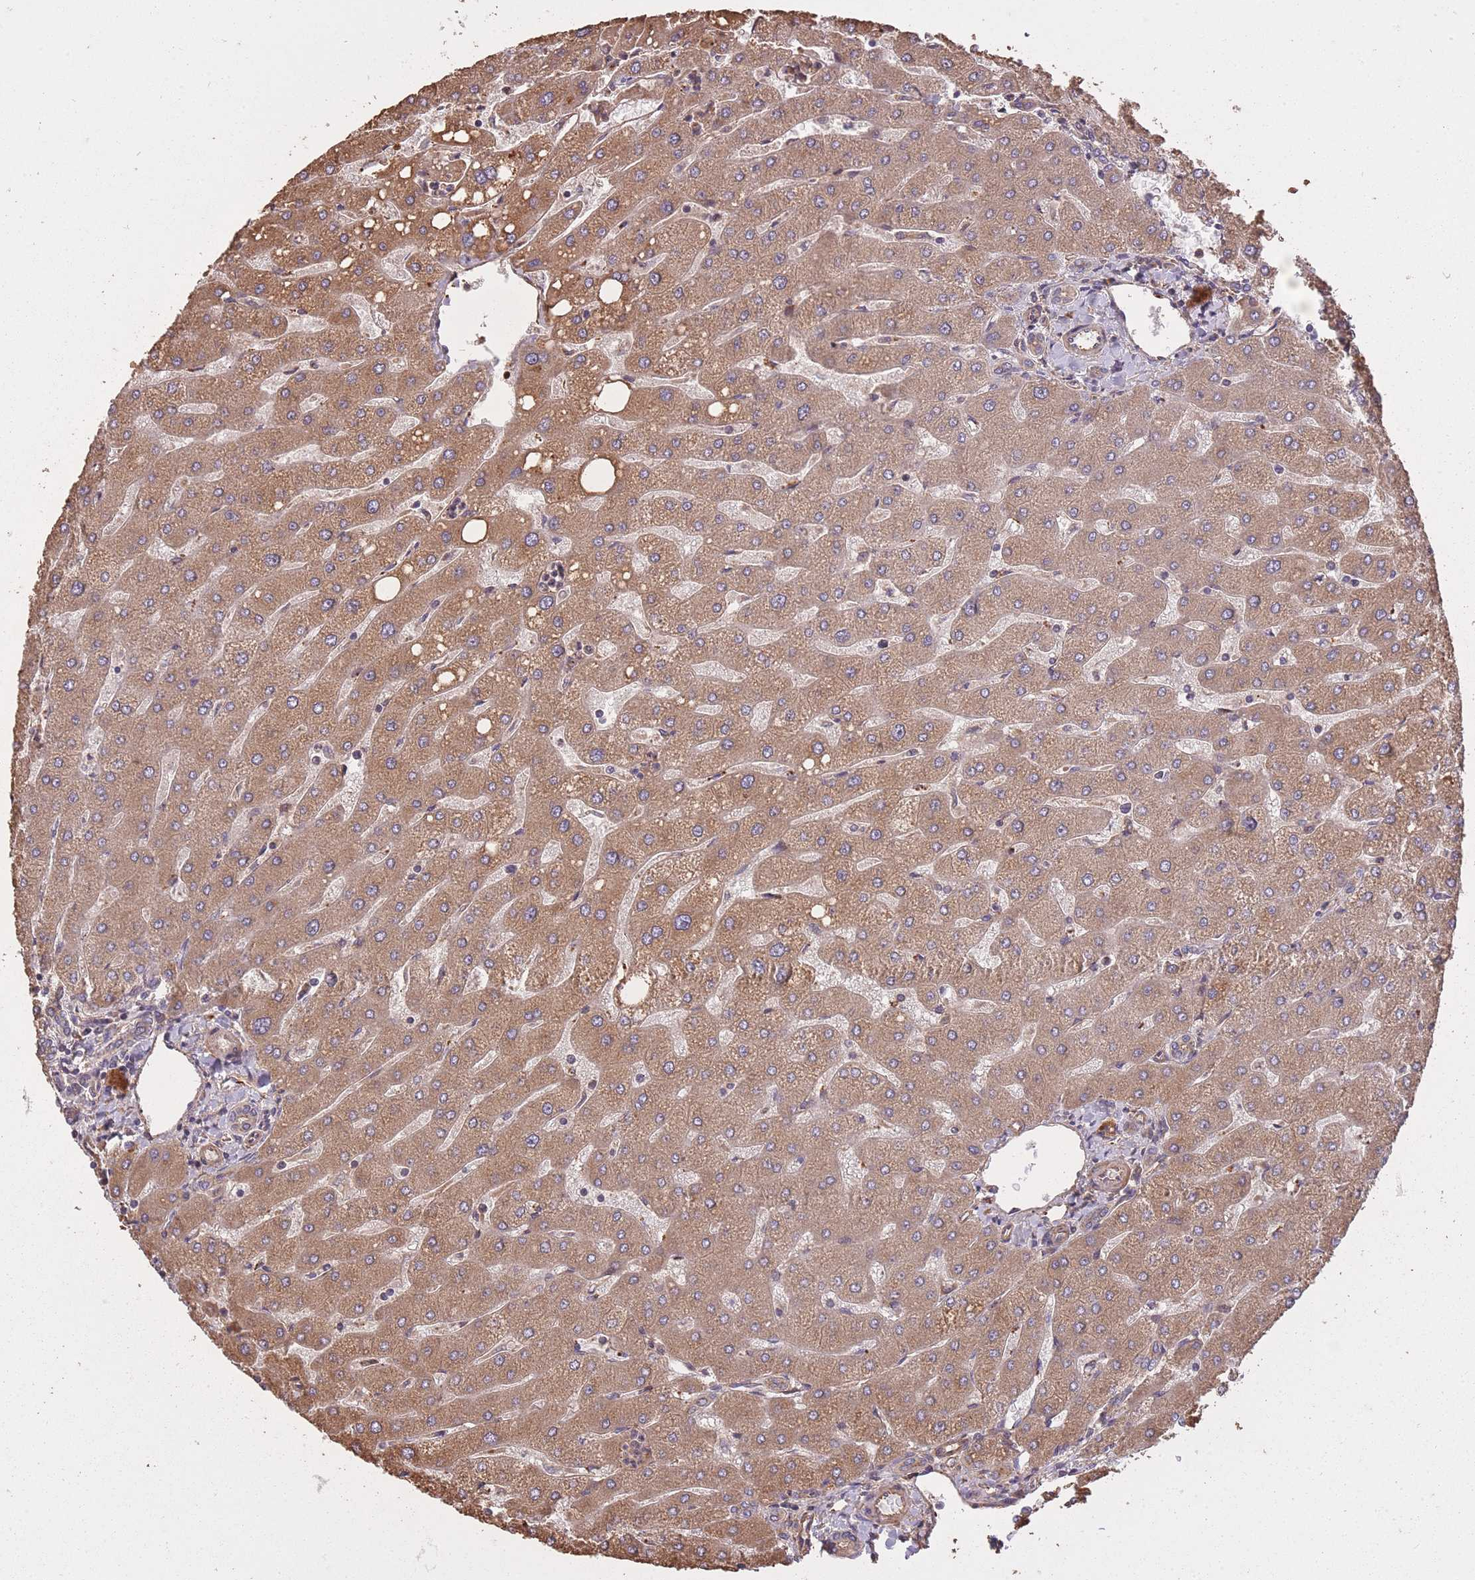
{"staining": {"intensity": "moderate", "quantity": "25%-75%", "location": "cytoplasmic/membranous"}, "tissue": "liver", "cell_type": "Cholangiocytes", "image_type": "normal", "snomed": [{"axis": "morphology", "description": "Normal tissue, NOS"}, {"axis": "topography", "description": "Liver"}], "caption": "Unremarkable liver was stained to show a protein in brown. There is medium levels of moderate cytoplasmic/membranous expression in approximately 25%-75% of cholangiocytes.", "gene": "ARMH3", "patient": {"sex": "male", "age": 67}}